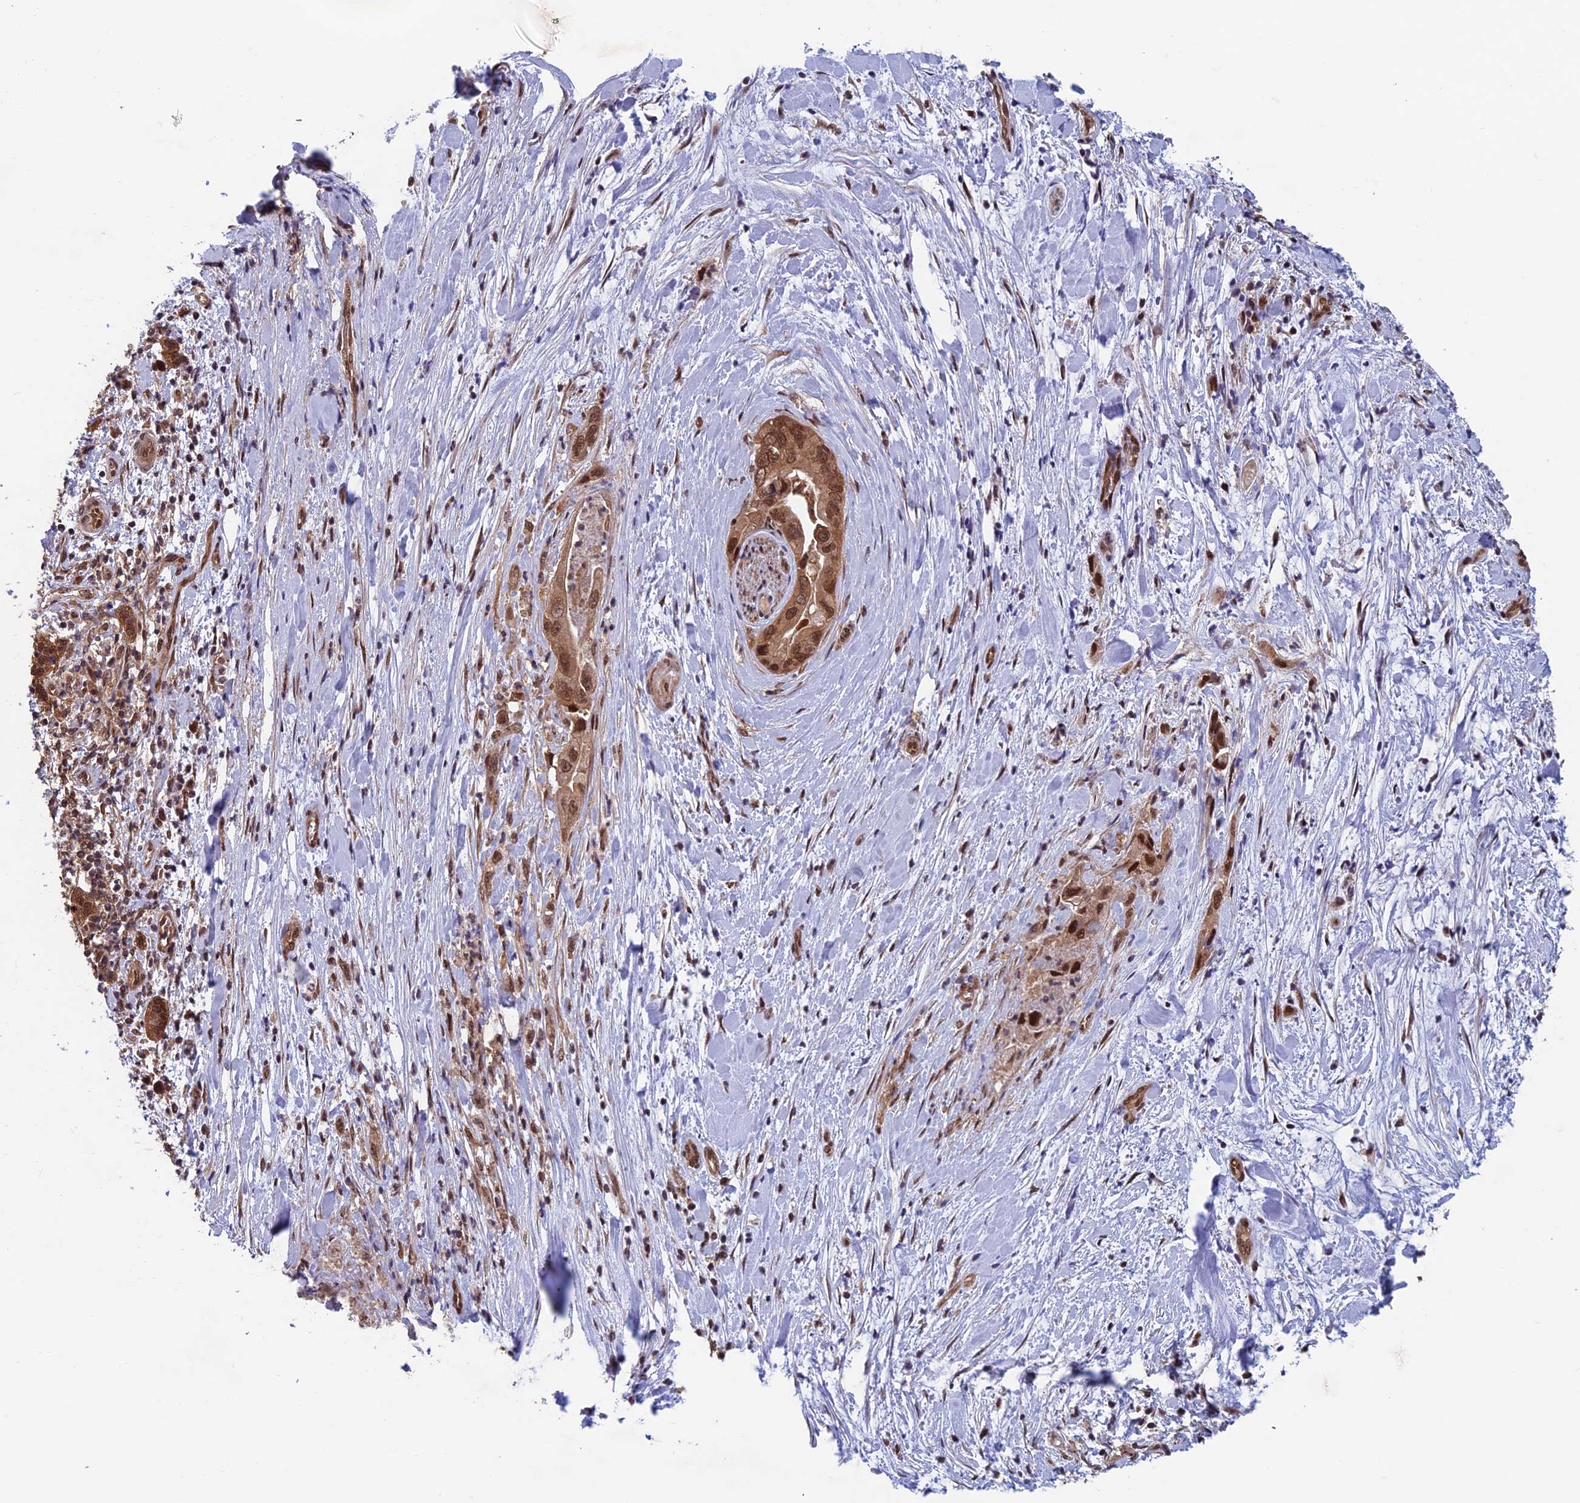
{"staining": {"intensity": "moderate", "quantity": ">75%", "location": "cytoplasmic/membranous,nuclear"}, "tissue": "pancreatic cancer", "cell_type": "Tumor cells", "image_type": "cancer", "snomed": [{"axis": "morphology", "description": "Adenocarcinoma, NOS"}, {"axis": "topography", "description": "Pancreas"}], "caption": "An immunohistochemistry image of tumor tissue is shown. Protein staining in brown shows moderate cytoplasmic/membranous and nuclear positivity in adenocarcinoma (pancreatic) within tumor cells. (DAB = brown stain, brightfield microscopy at high magnification).", "gene": "FAM53C", "patient": {"sex": "female", "age": 78}}